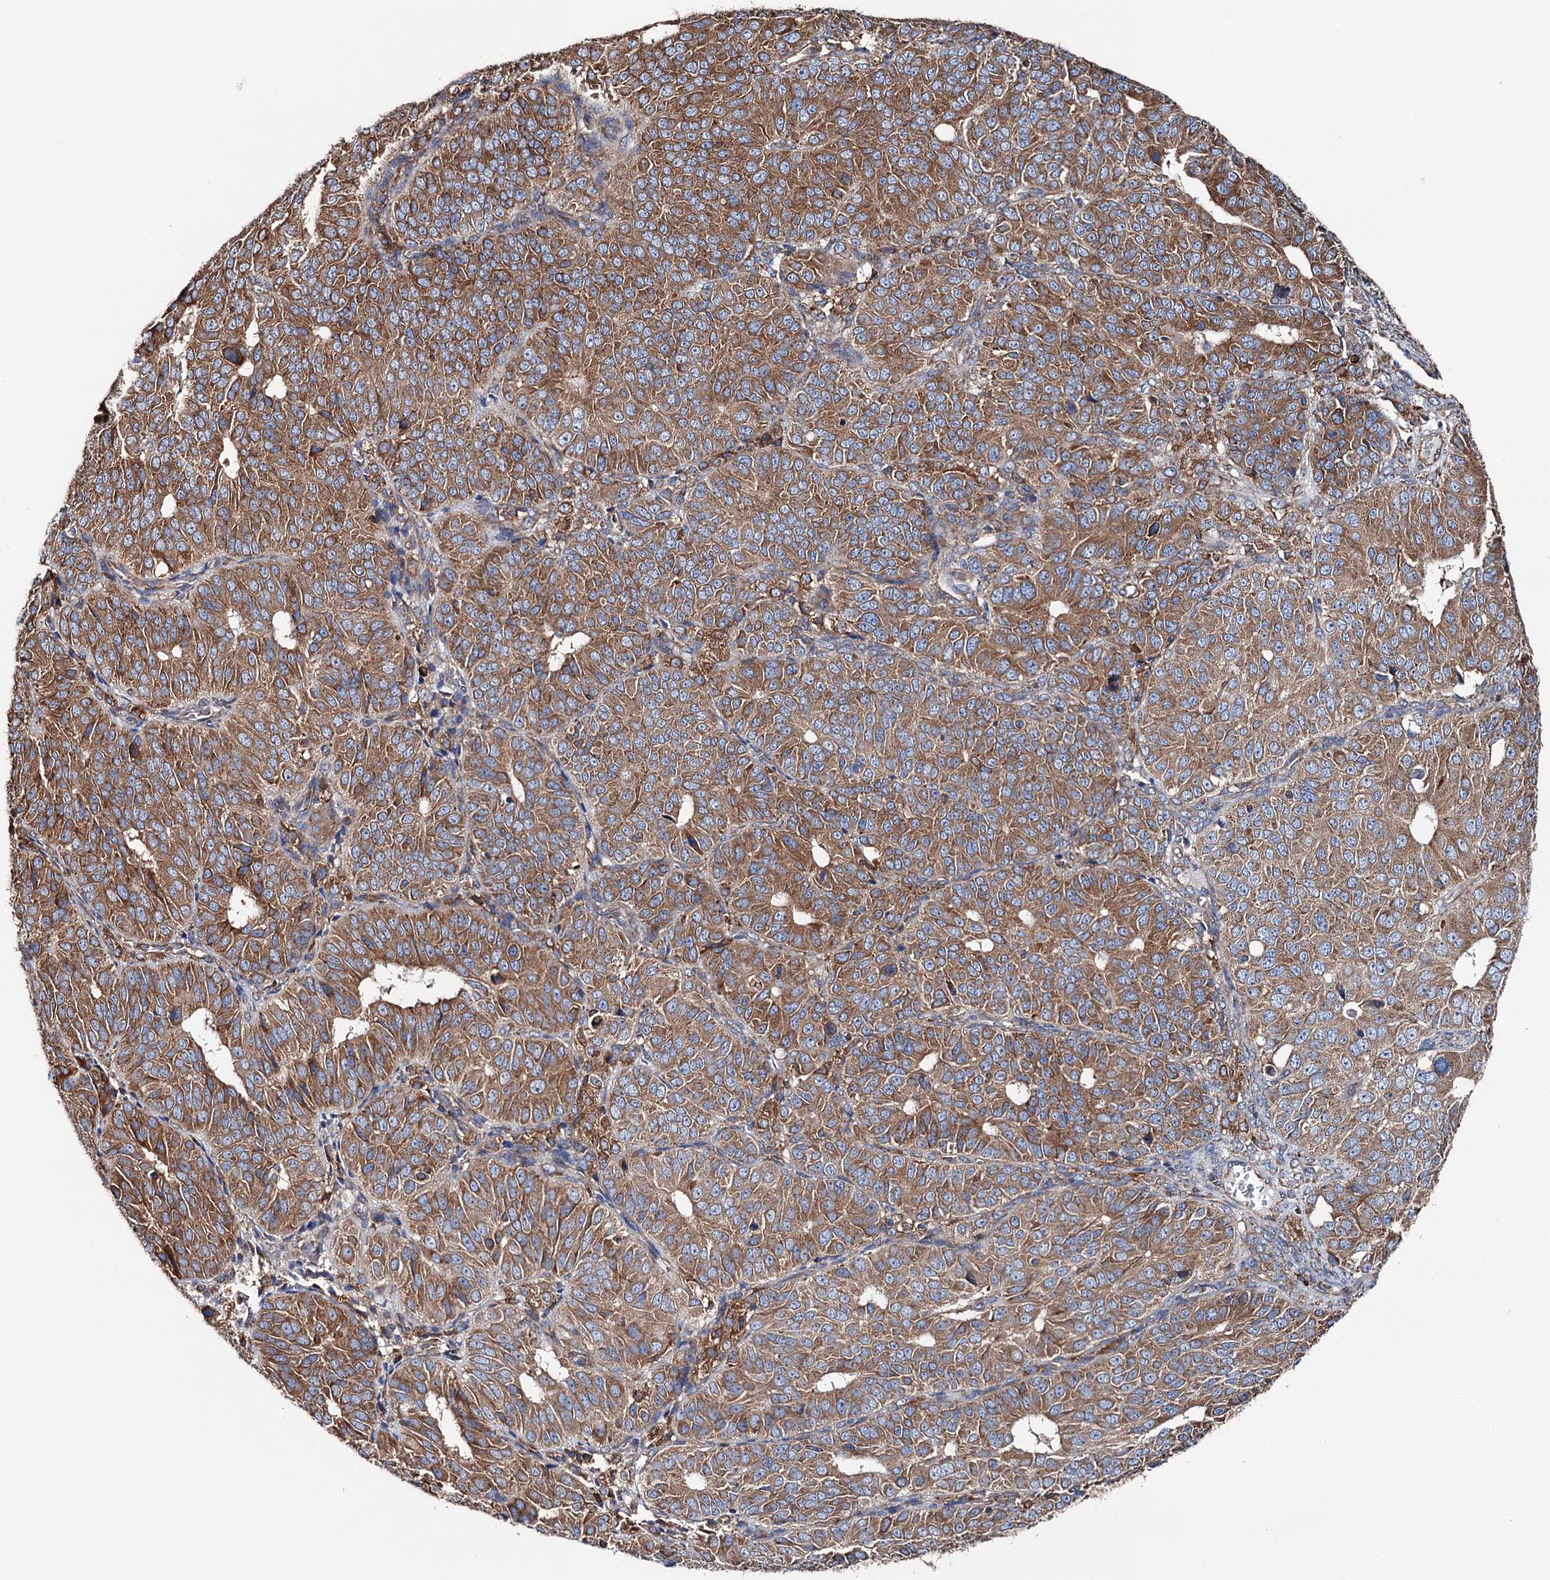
{"staining": {"intensity": "moderate", "quantity": ">75%", "location": "cytoplasmic/membranous"}, "tissue": "ovarian cancer", "cell_type": "Tumor cells", "image_type": "cancer", "snomed": [{"axis": "morphology", "description": "Carcinoma, endometroid"}, {"axis": "topography", "description": "Ovary"}], "caption": "Protein analysis of endometroid carcinoma (ovarian) tissue shows moderate cytoplasmic/membranous expression in about >75% of tumor cells.", "gene": "ERP29", "patient": {"sex": "female", "age": 51}}